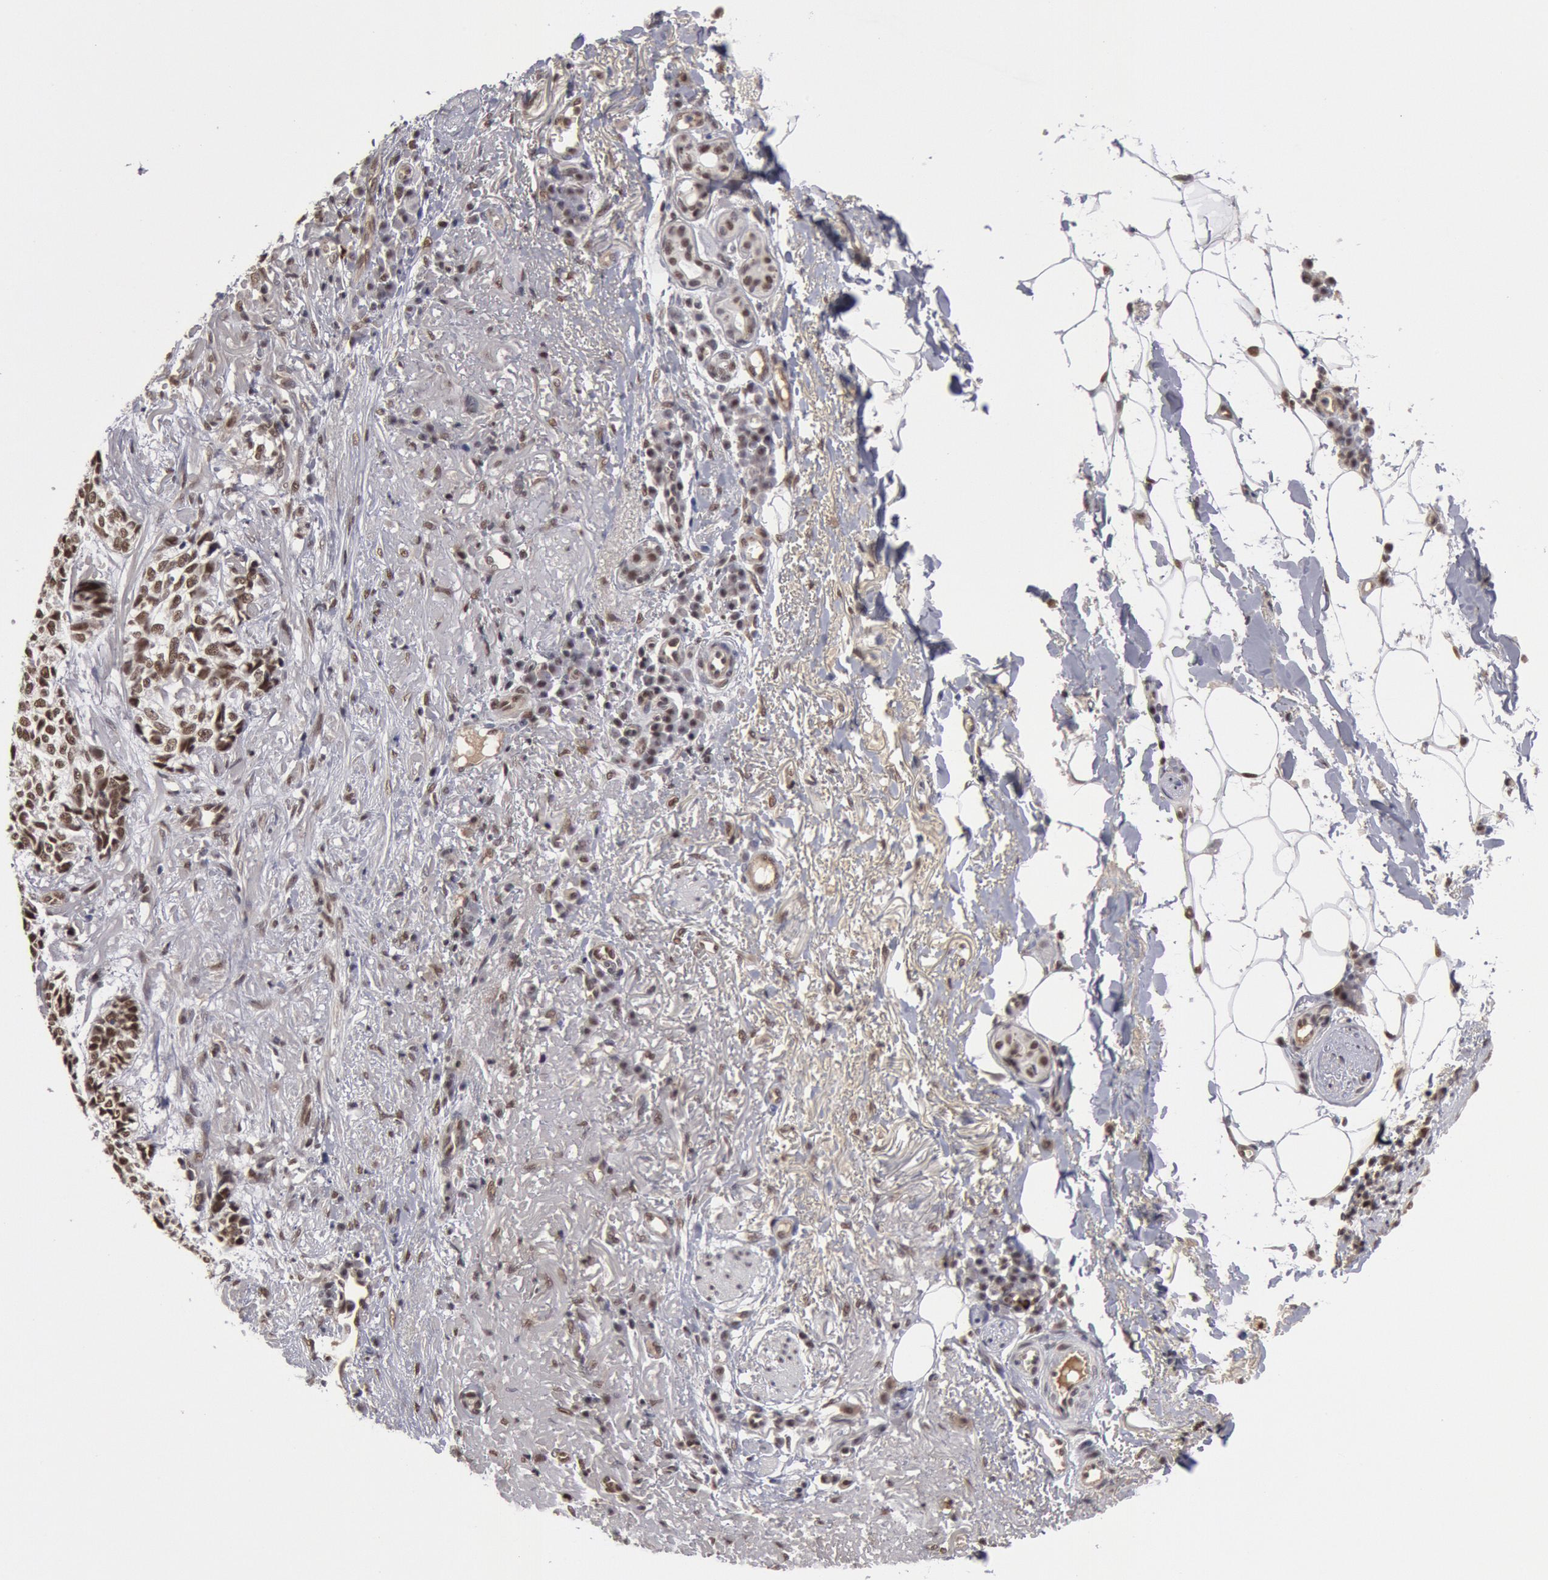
{"staining": {"intensity": "moderate", "quantity": ">75%", "location": "nuclear"}, "tissue": "skin cancer", "cell_type": "Tumor cells", "image_type": "cancer", "snomed": [{"axis": "morphology", "description": "Basal cell carcinoma"}, {"axis": "topography", "description": "Skin"}], "caption": "The micrograph demonstrates a brown stain indicating the presence of a protein in the nuclear of tumor cells in skin cancer (basal cell carcinoma). Immunohistochemistry (ihc) stains the protein of interest in brown and the nuclei are stained blue.", "gene": "PPP4R3B", "patient": {"sex": "female", "age": 89}}